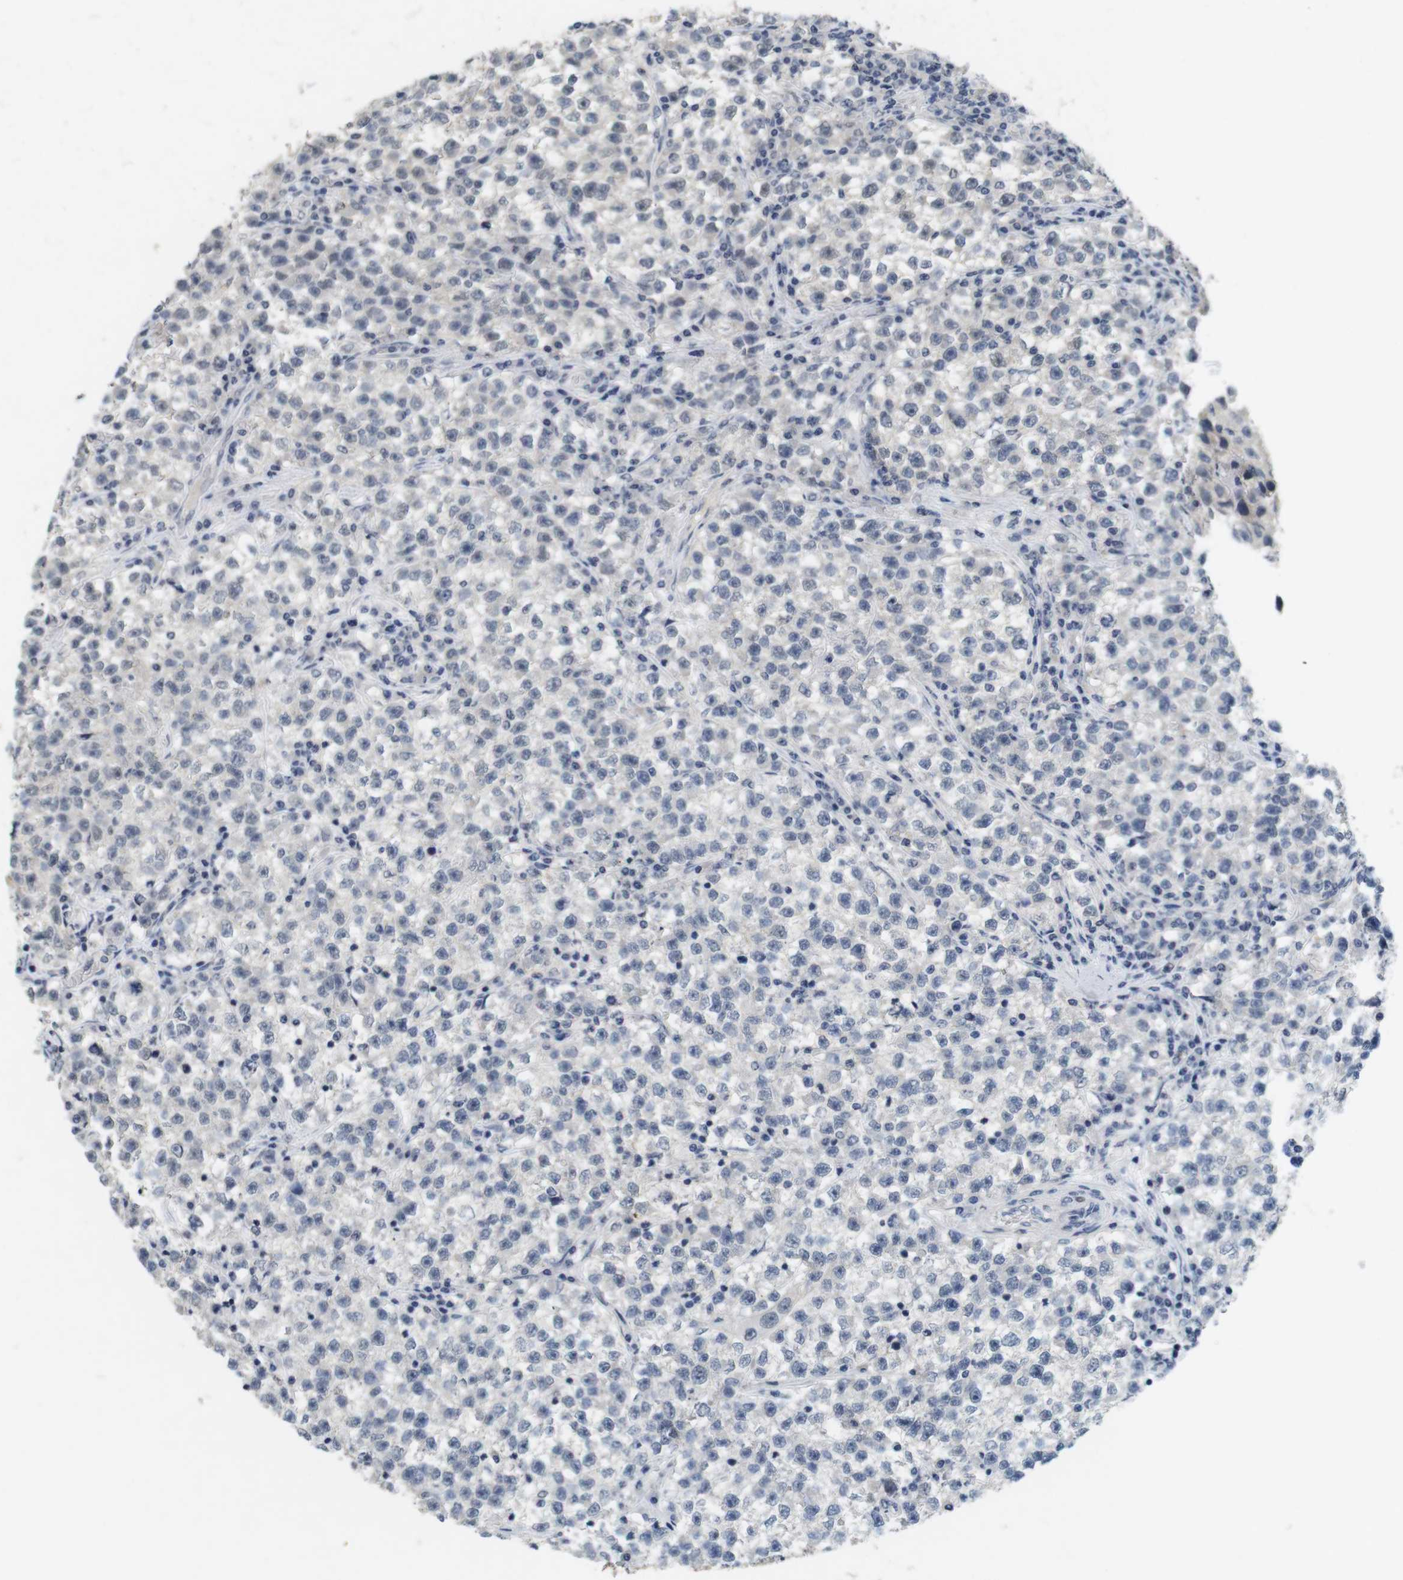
{"staining": {"intensity": "negative", "quantity": "none", "location": "none"}, "tissue": "testis cancer", "cell_type": "Tumor cells", "image_type": "cancer", "snomed": [{"axis": "morphology", "description": "Seminoma, NOS"}, {"axis": "topography", "description": "Testis"}], "caption": "Immunohistochemical staining of testis seminoma exhibits no significant expression in tumor cells. (IHC, brightfield microscopy, high magnification).", "gene": "SKP2", "patient": {"sex": "male", "age": 22}}